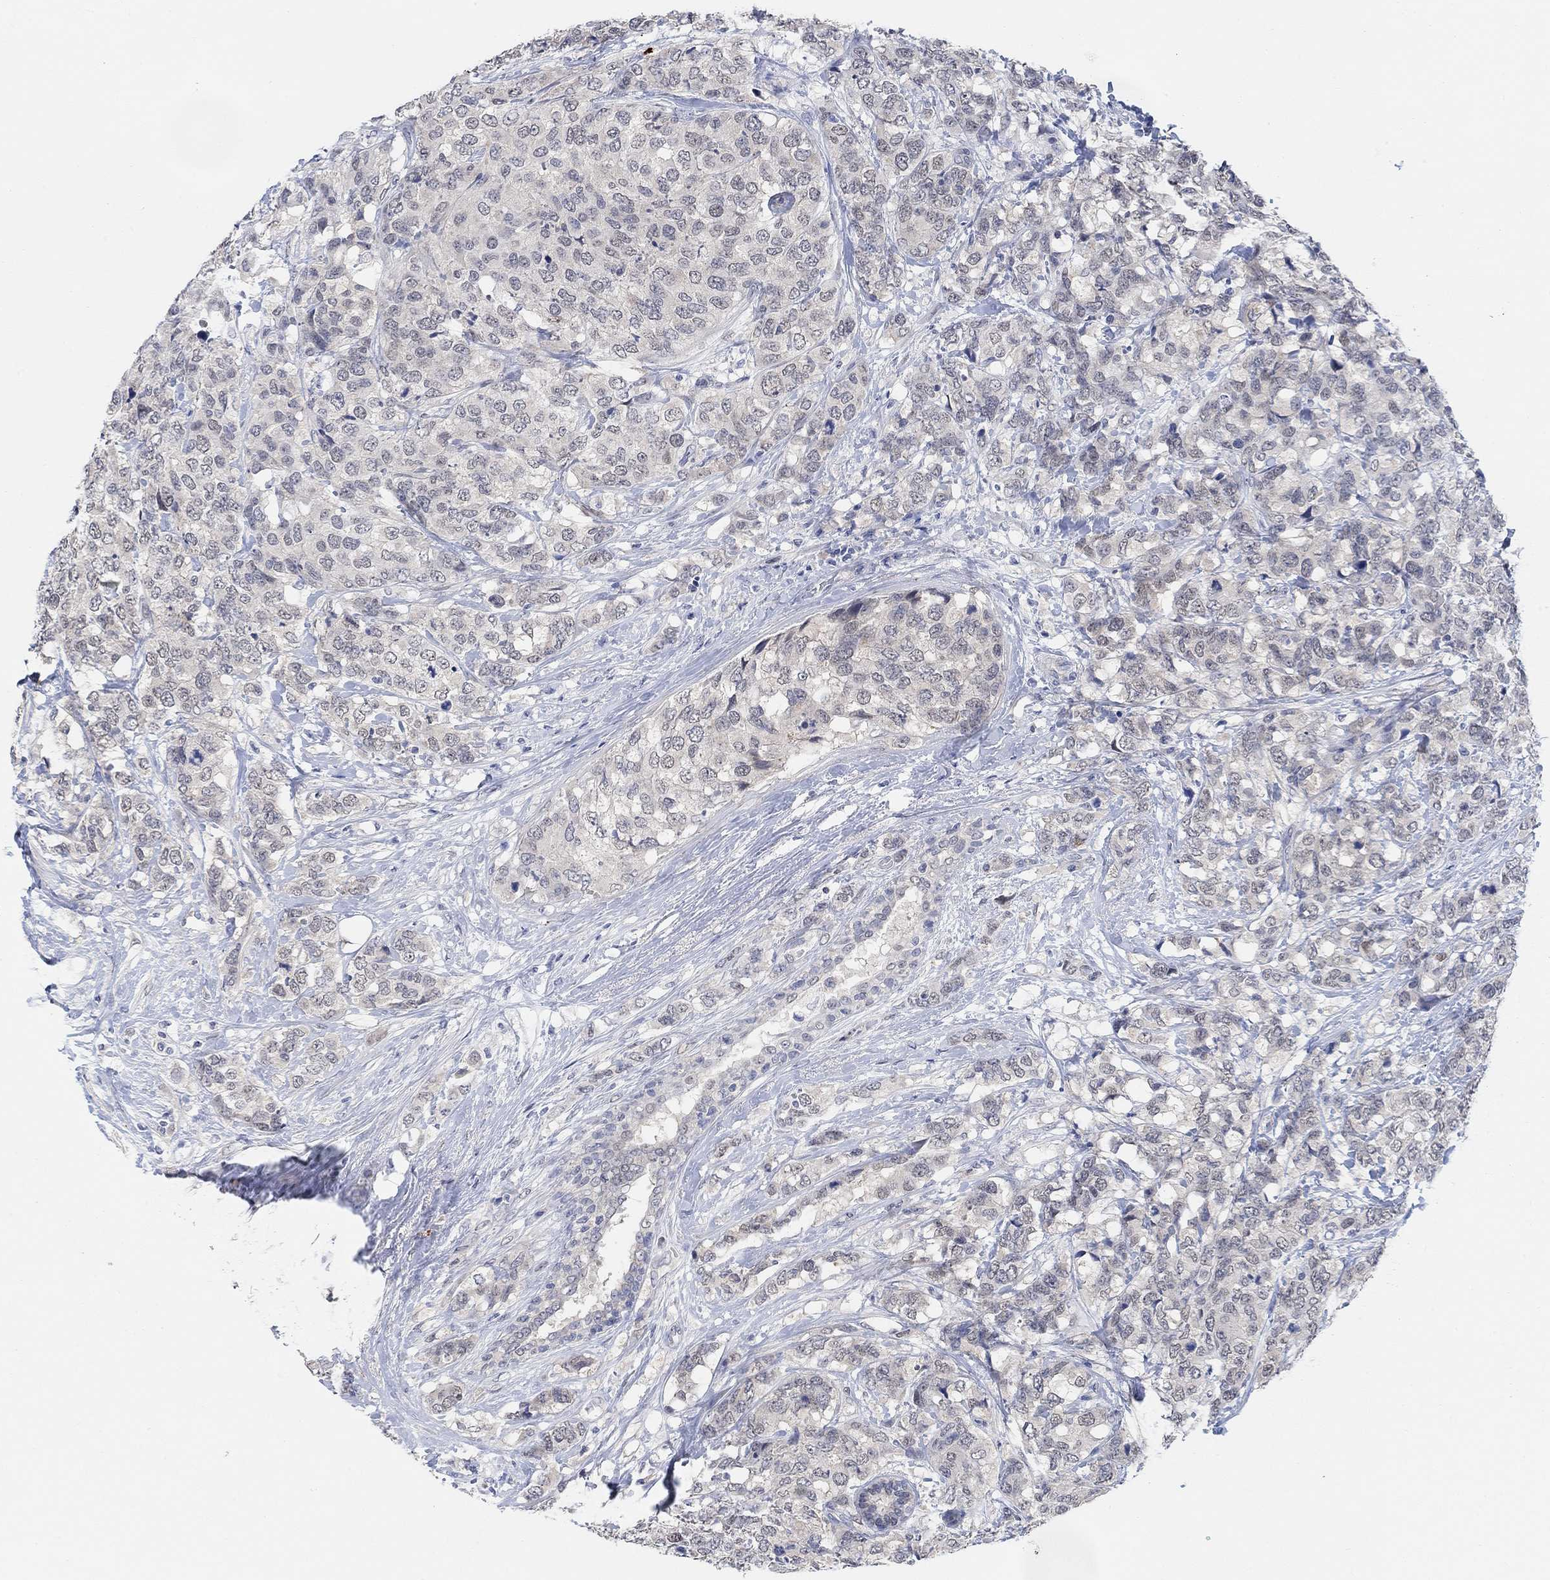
{"staining": {"intensity": "negative", "quantity": "none", "location": "none"}, "tissue": "breast cancer", "cell_type": "Tumor cells", "image_type": "cancer", "snomed": [{"axis": "morphology", "description": "Lobular carcinoma"}, {"axis": "topography", "description": "Breast"}], "caption": "Tumor cells show no significant staining in breast cancer. (IHC, brightfield microscopy, high magnification).", "gene": "RIMS1", "patient": {"sex": "female", "age": 59}}